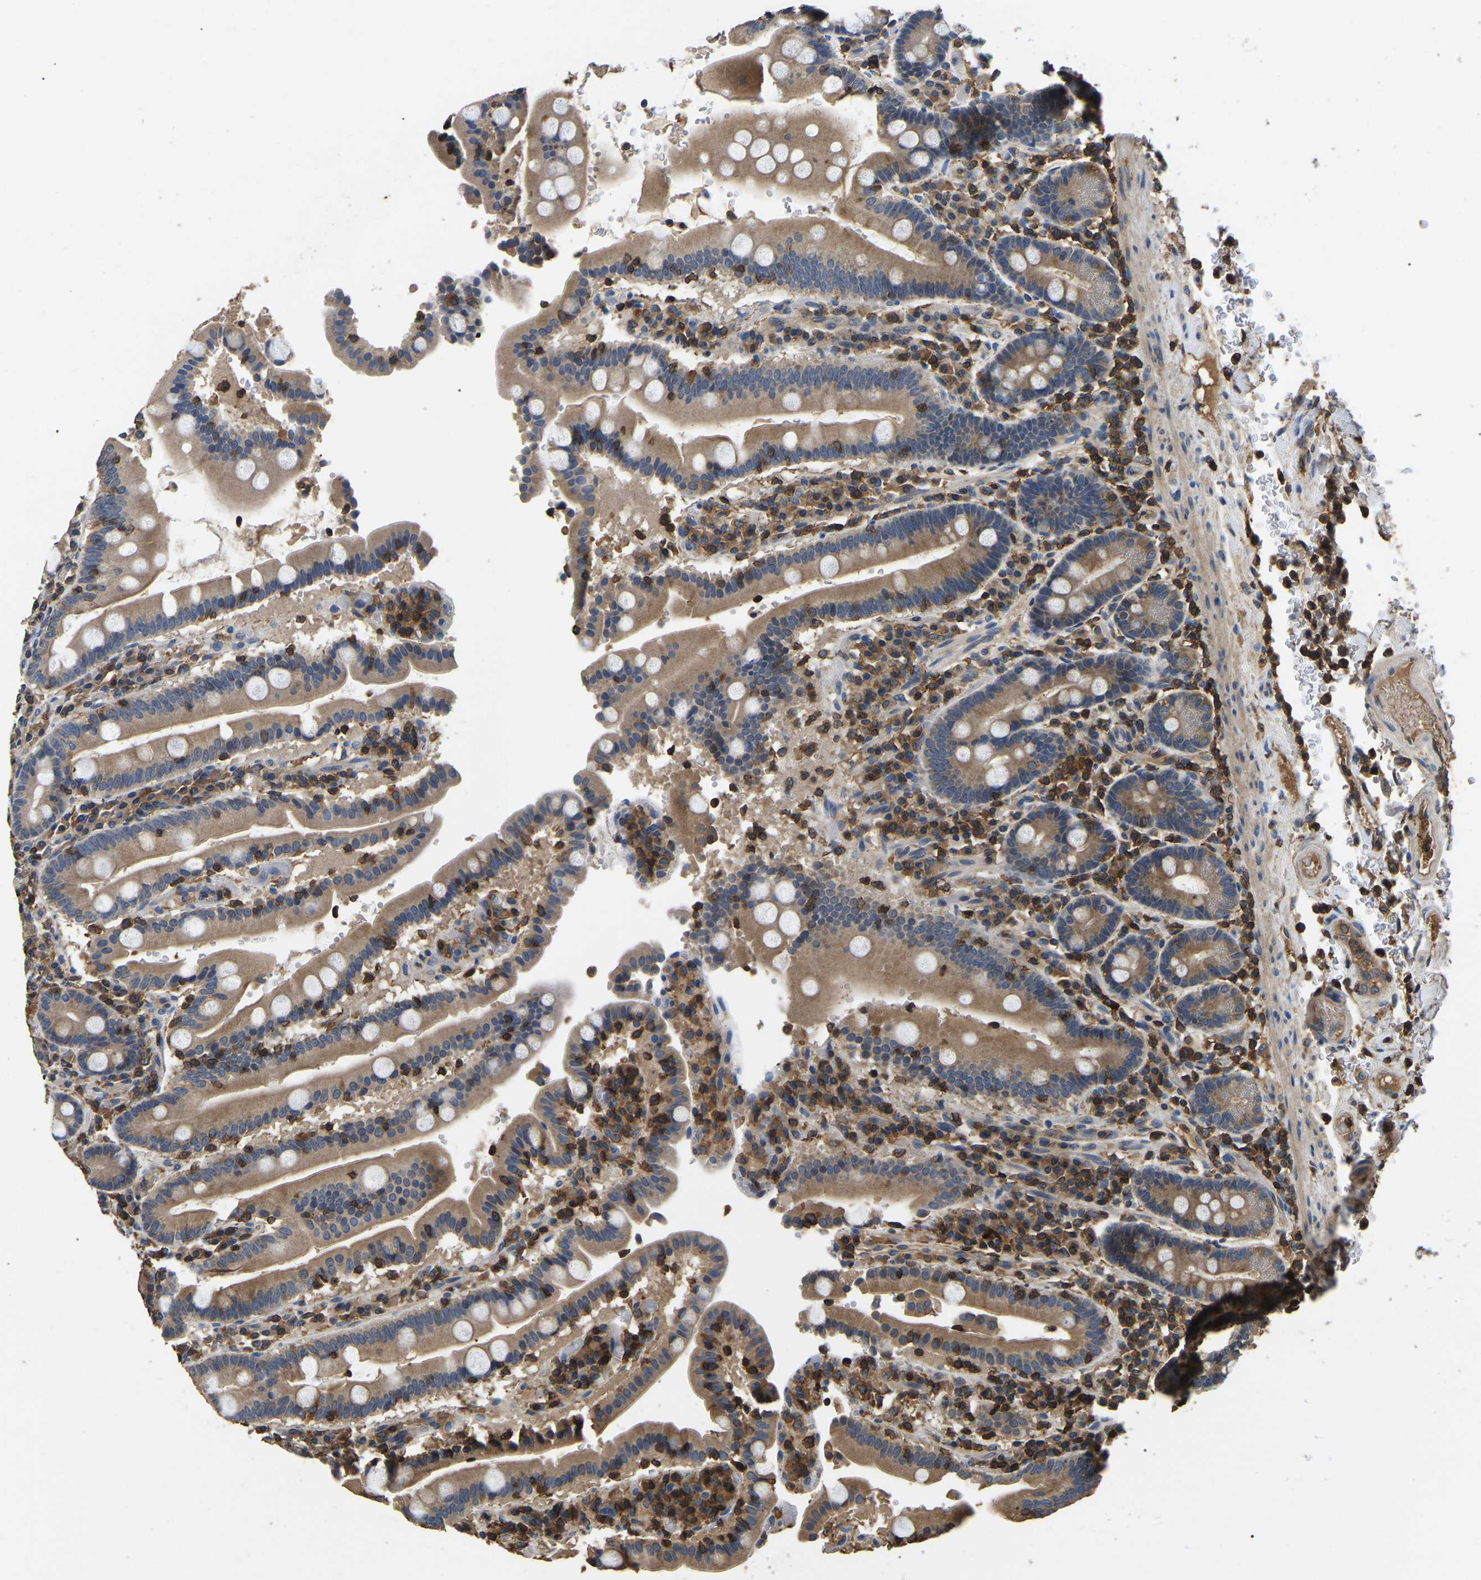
{"staining": {"intensity": "moderate", "quantity": "25%-75%", "location": "cytoplasmic/membranous"}, "tissue": "duodenum", "cell_type": "Glandular cells", "image_type": "normal", "snomed": [{"axis": "morphology", "description": "Normal tissue, NOS"}, {"axis": "topography", "description": "Small intestine, NOS"}], "caption": "This histopathology image reveals immunohistochemistry (IHC) staining of benign duodenum, with medium moderate cytoplasmic/membranous positivity in approximately 25%-75% of glandular cells.", "gene": "SMPD2", "patient": {"sex": "female", "age": 71}}